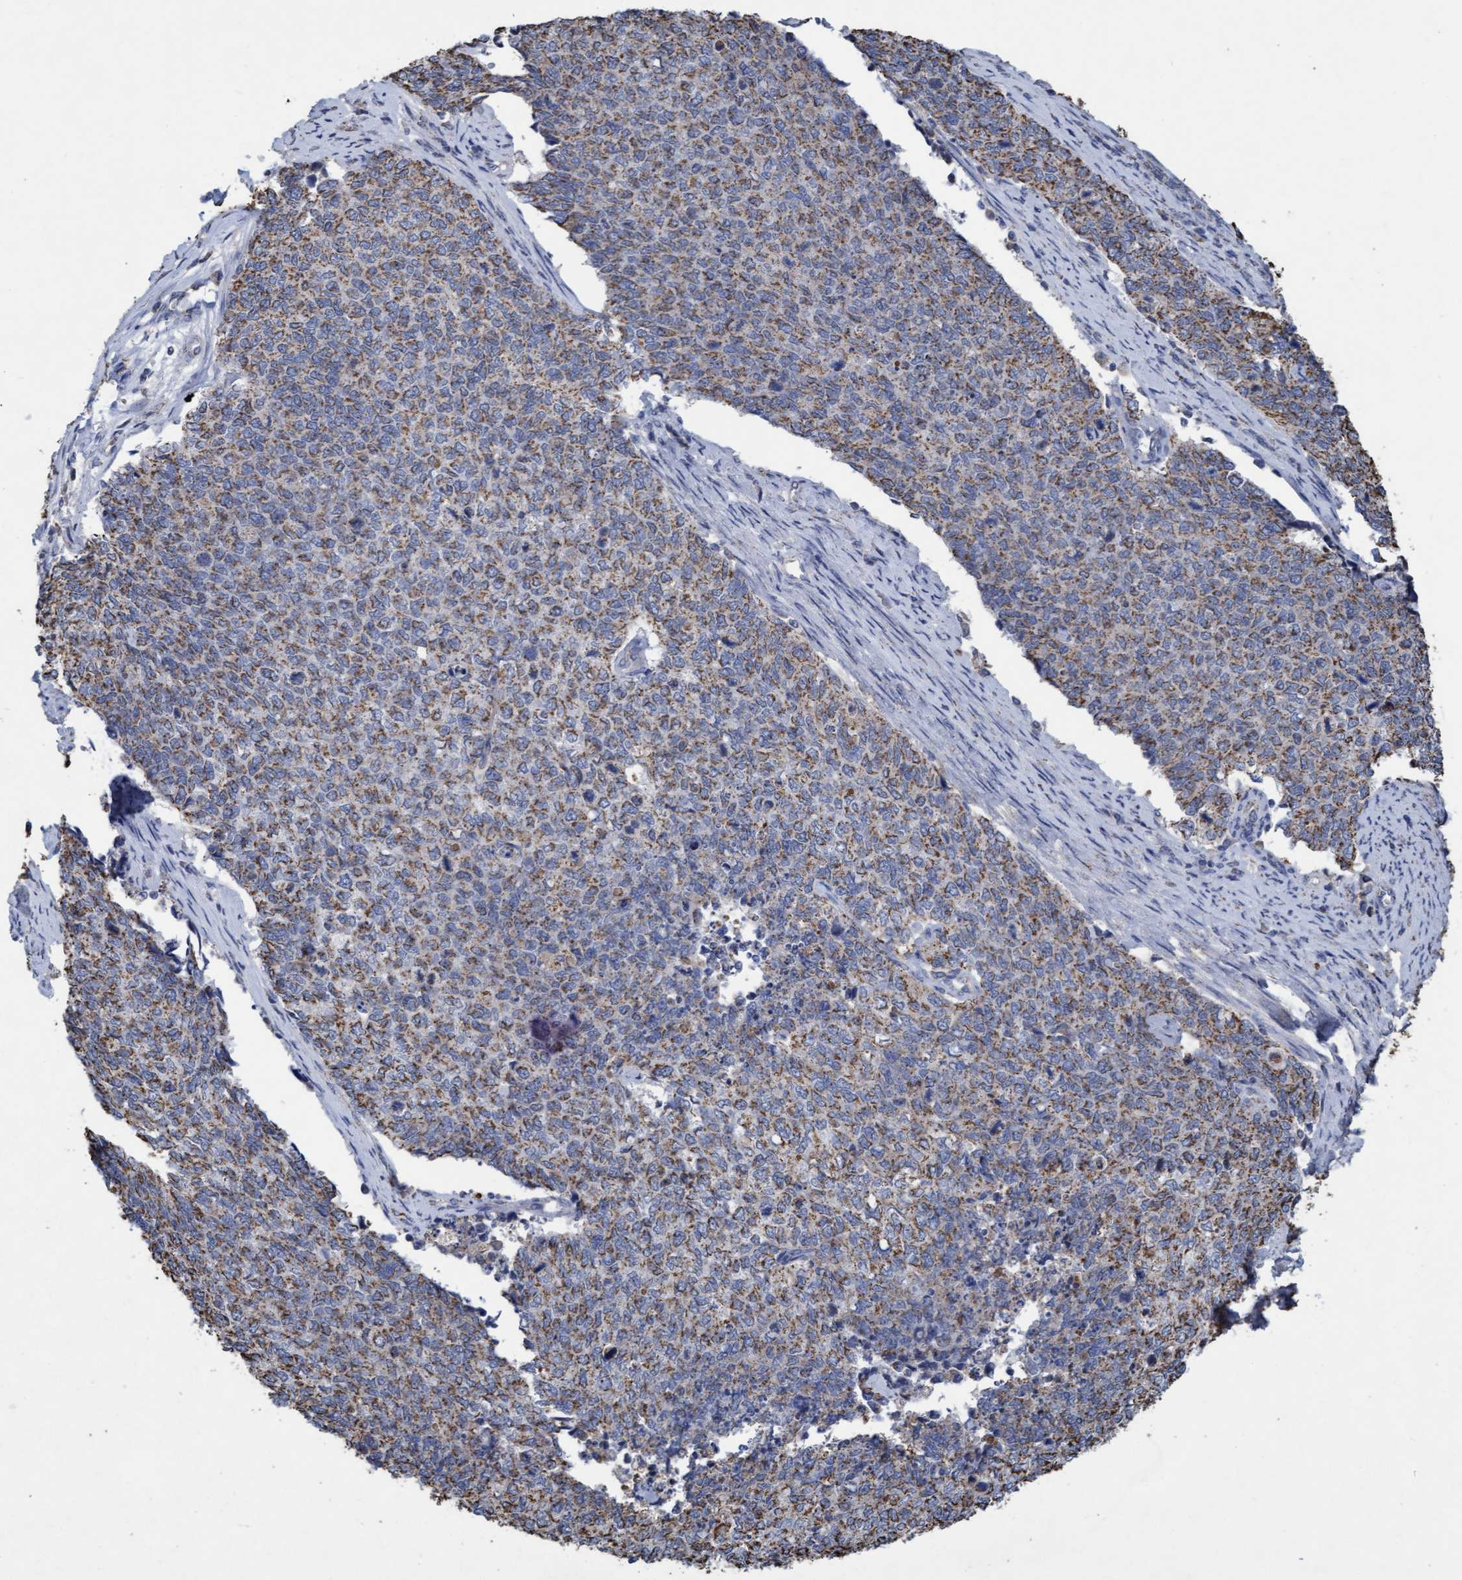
{"staining": {"intensity": "weak", "quantity": ">75%", "location": "cytoplasmic/membranous"}, "tissue": "cervical cancer", "cell_type": "Tumor cells", "image_type": "cancer", "snomed": [{"axis": "morphology", "description": "Squamous cell carcinoma, NOS"}, {"axis": "topography", "description": "Cervix"}], "caption": "Weak cytoplasmic/membranous positivity for a protein is present in about >75% of tumor cells of cervical cancer using immunohistochemistry.", "gene": "VSIG8", "patient": {"sex": "female", "age": 63}}